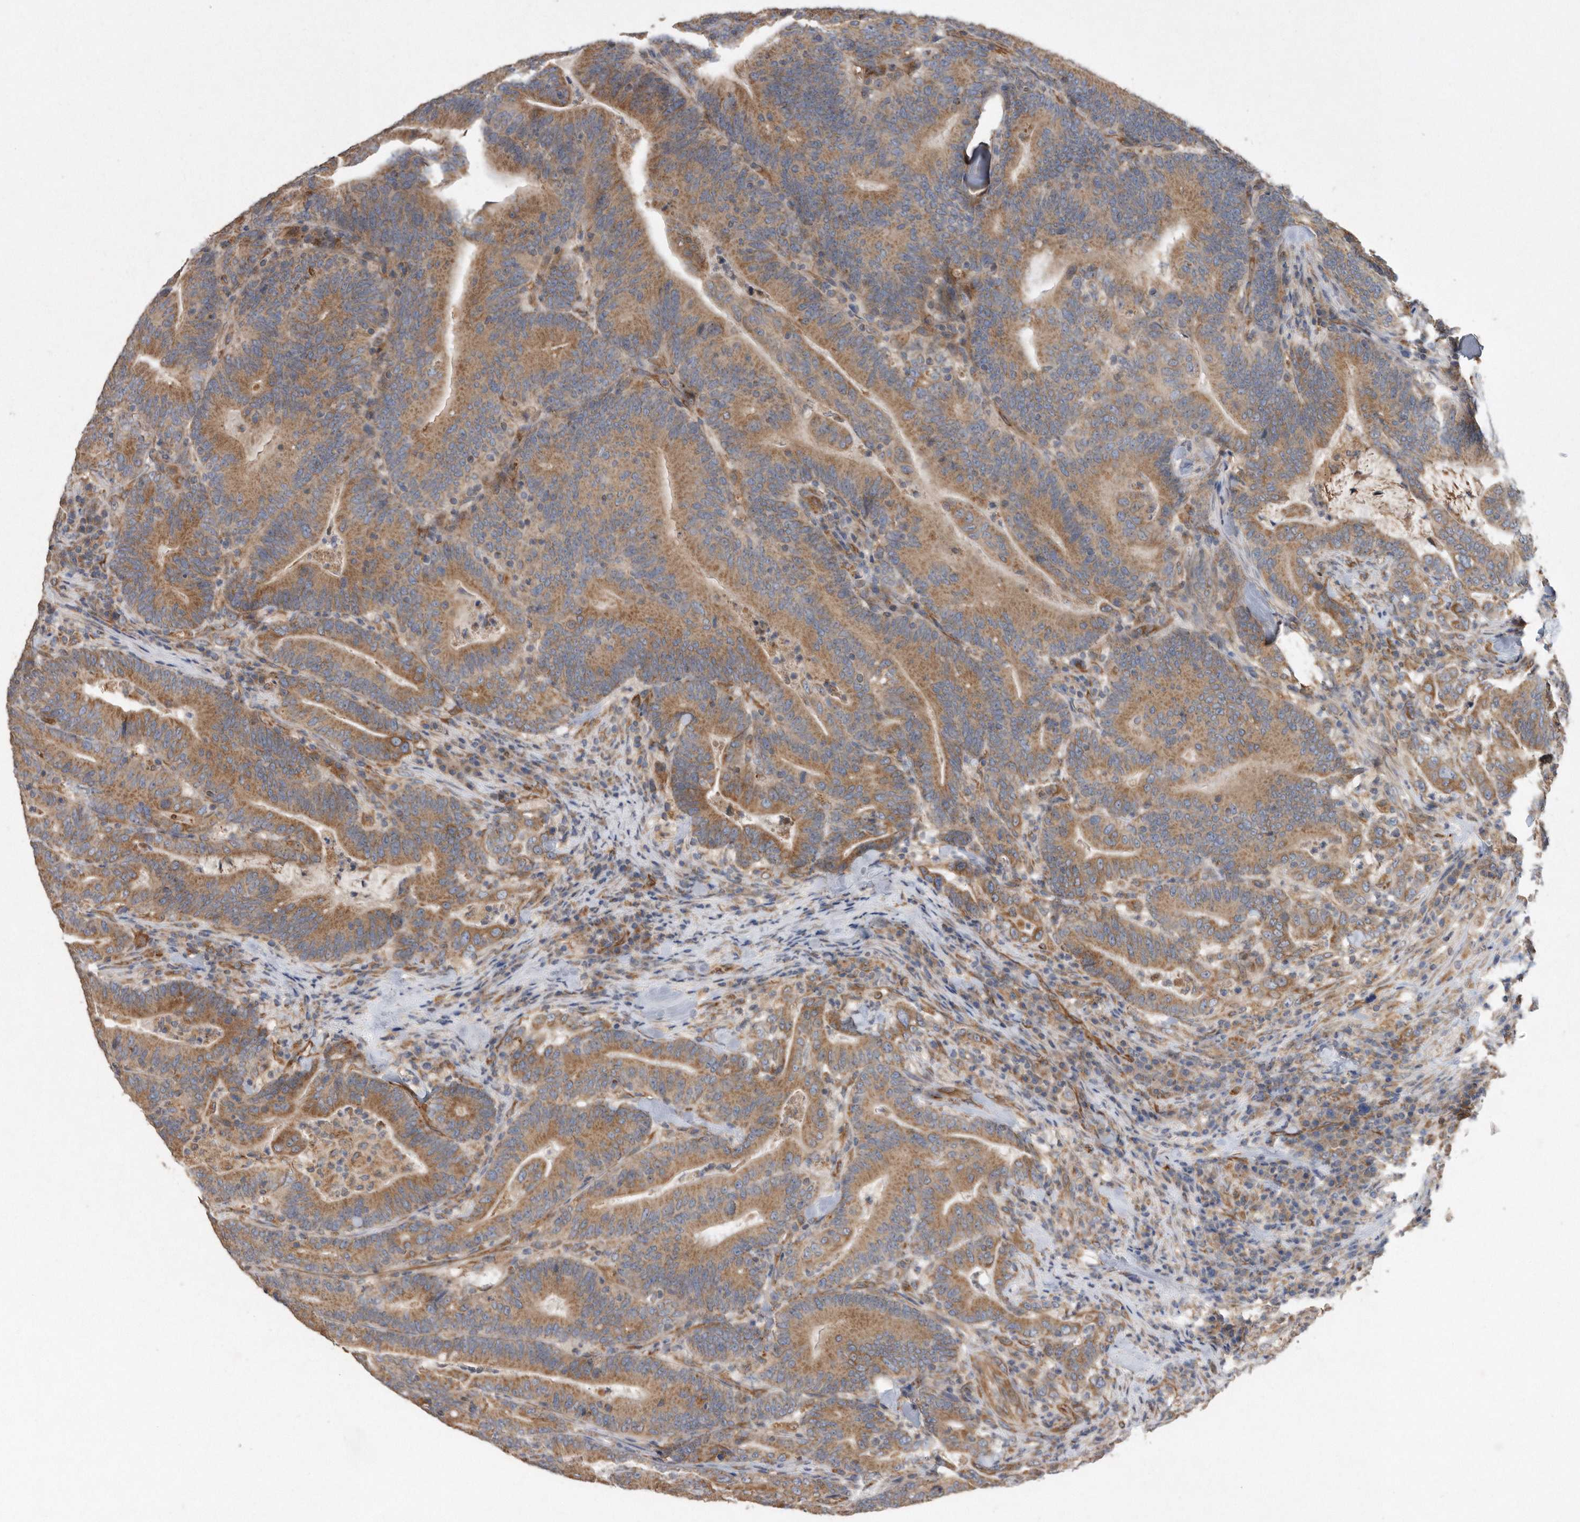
{"staining": {"intensity": "strong", "quantity": ">75%", "location": "cytoplasmic/membranous"}, "tissue": "colorectal cancer", "cell_type": "Tumor cells", "image_type": "cancer", "snomed": [{"axis": "morphology", "description": "Adenocarcinoma, NOS"}, {"axis": "topography", "description": "Colon"}], "caption": "Colorectal cancer (adenocarcinoma) stained for a protein displays strong cytoplasmic/membranous positivity in tumor cells. The staining is performed using DAB (3,3'-diaminobenzidine) brown chromogen to label protein expression. The nuclei are counter-stained blue using hematoxylin.", "gene": "PON2", "patient": {"sex": "female", "age": 66}}